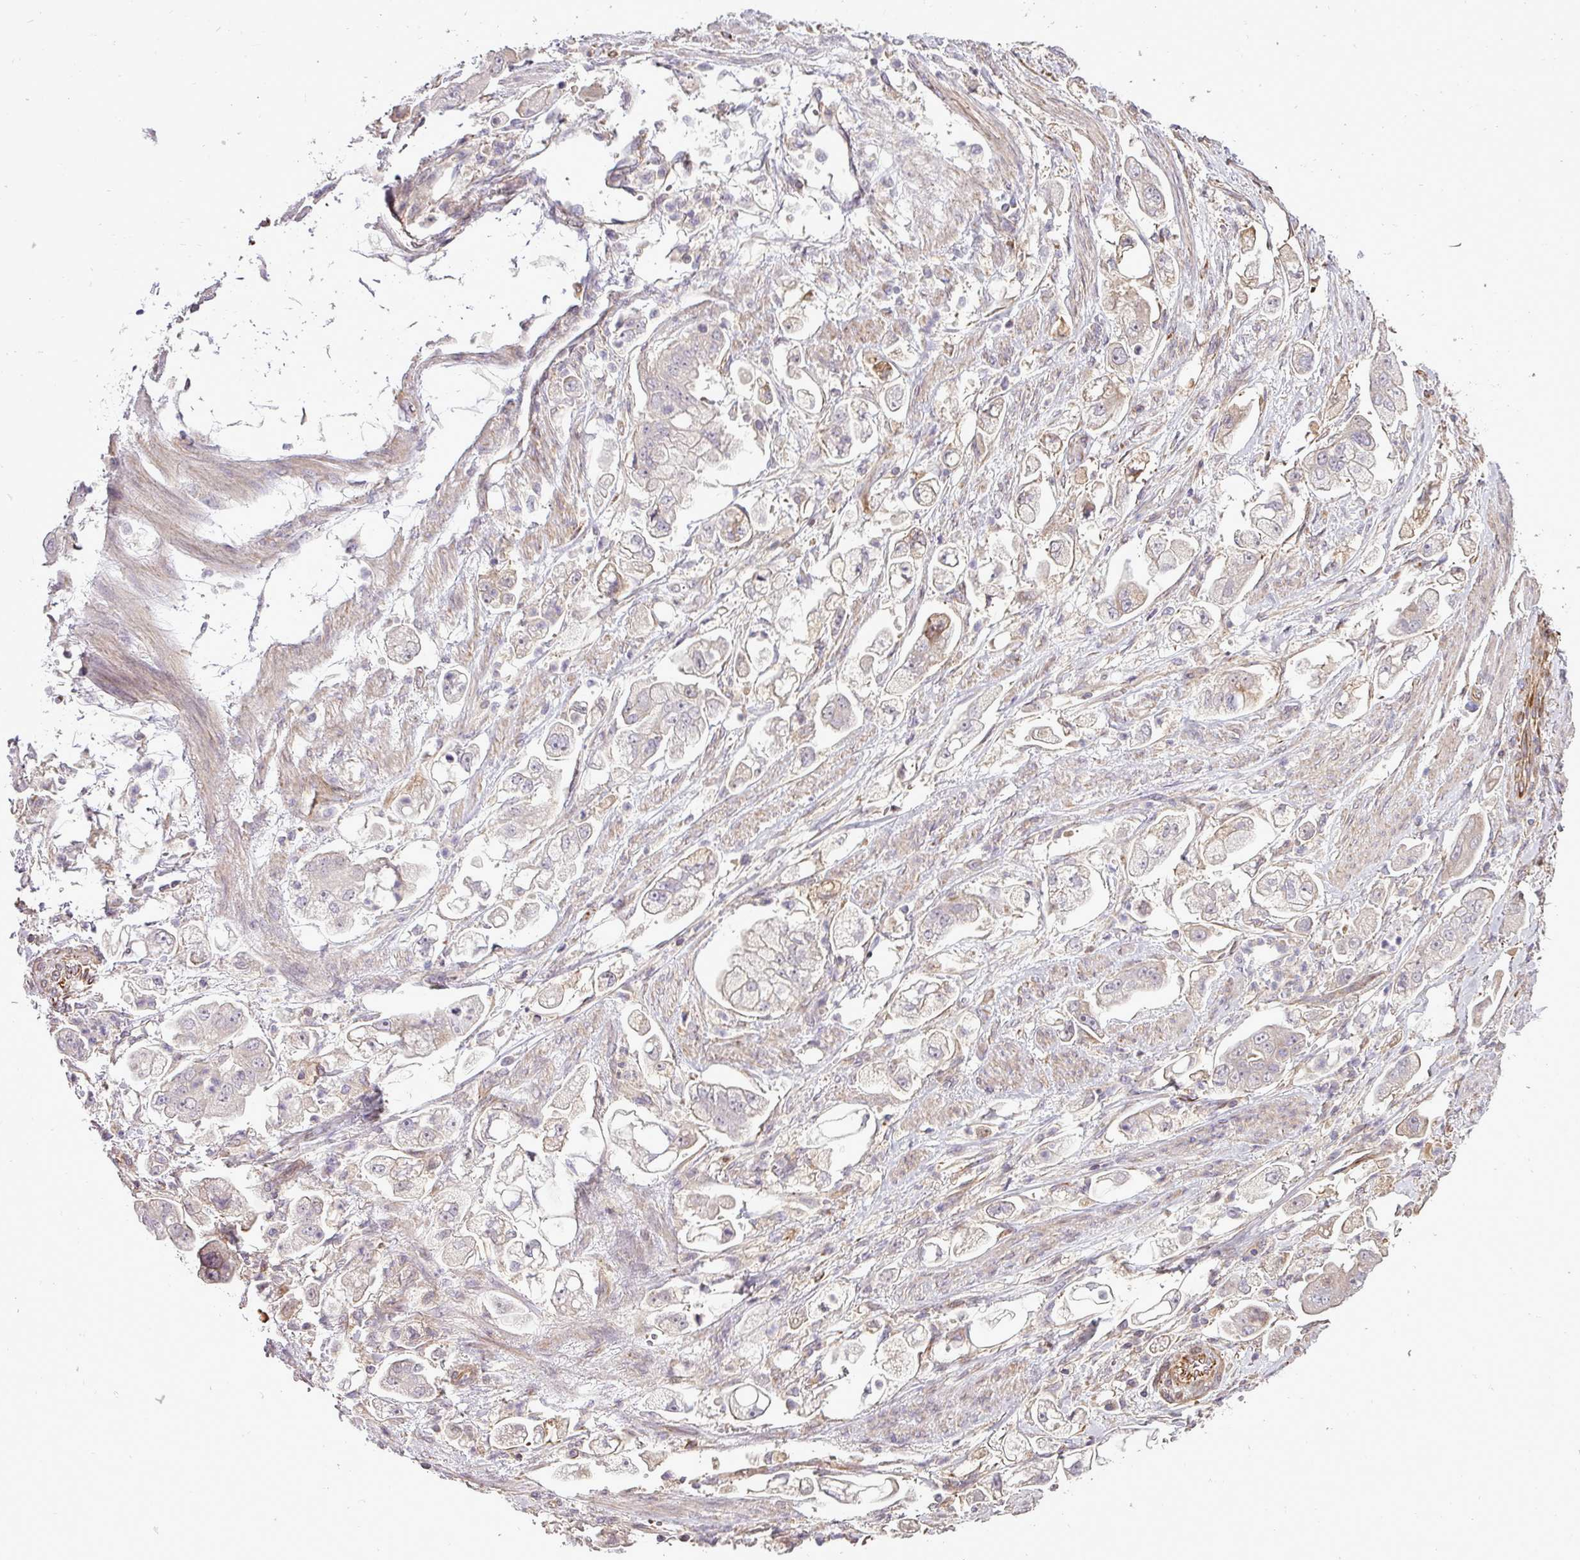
{"staining": {"intensity": "weak", "quantity": "<25%", "location": "cytoplasmic/membranous"}, "tissue": "stomach cancer", "cell_type": "Tumor cells", "image_type": "cancer", "snomed": [{"axis": "morphology", "description": "Adenocarcinoma, NOS"}, {"axis": "topography", "description": "Stomach"}], "caption": "Adenocarcinoma (stomach) stained for a protein using IHC shows no positivity tumor cells.", "gene": "PDRG1", "patient": {"sex": "male", "age": 62}}